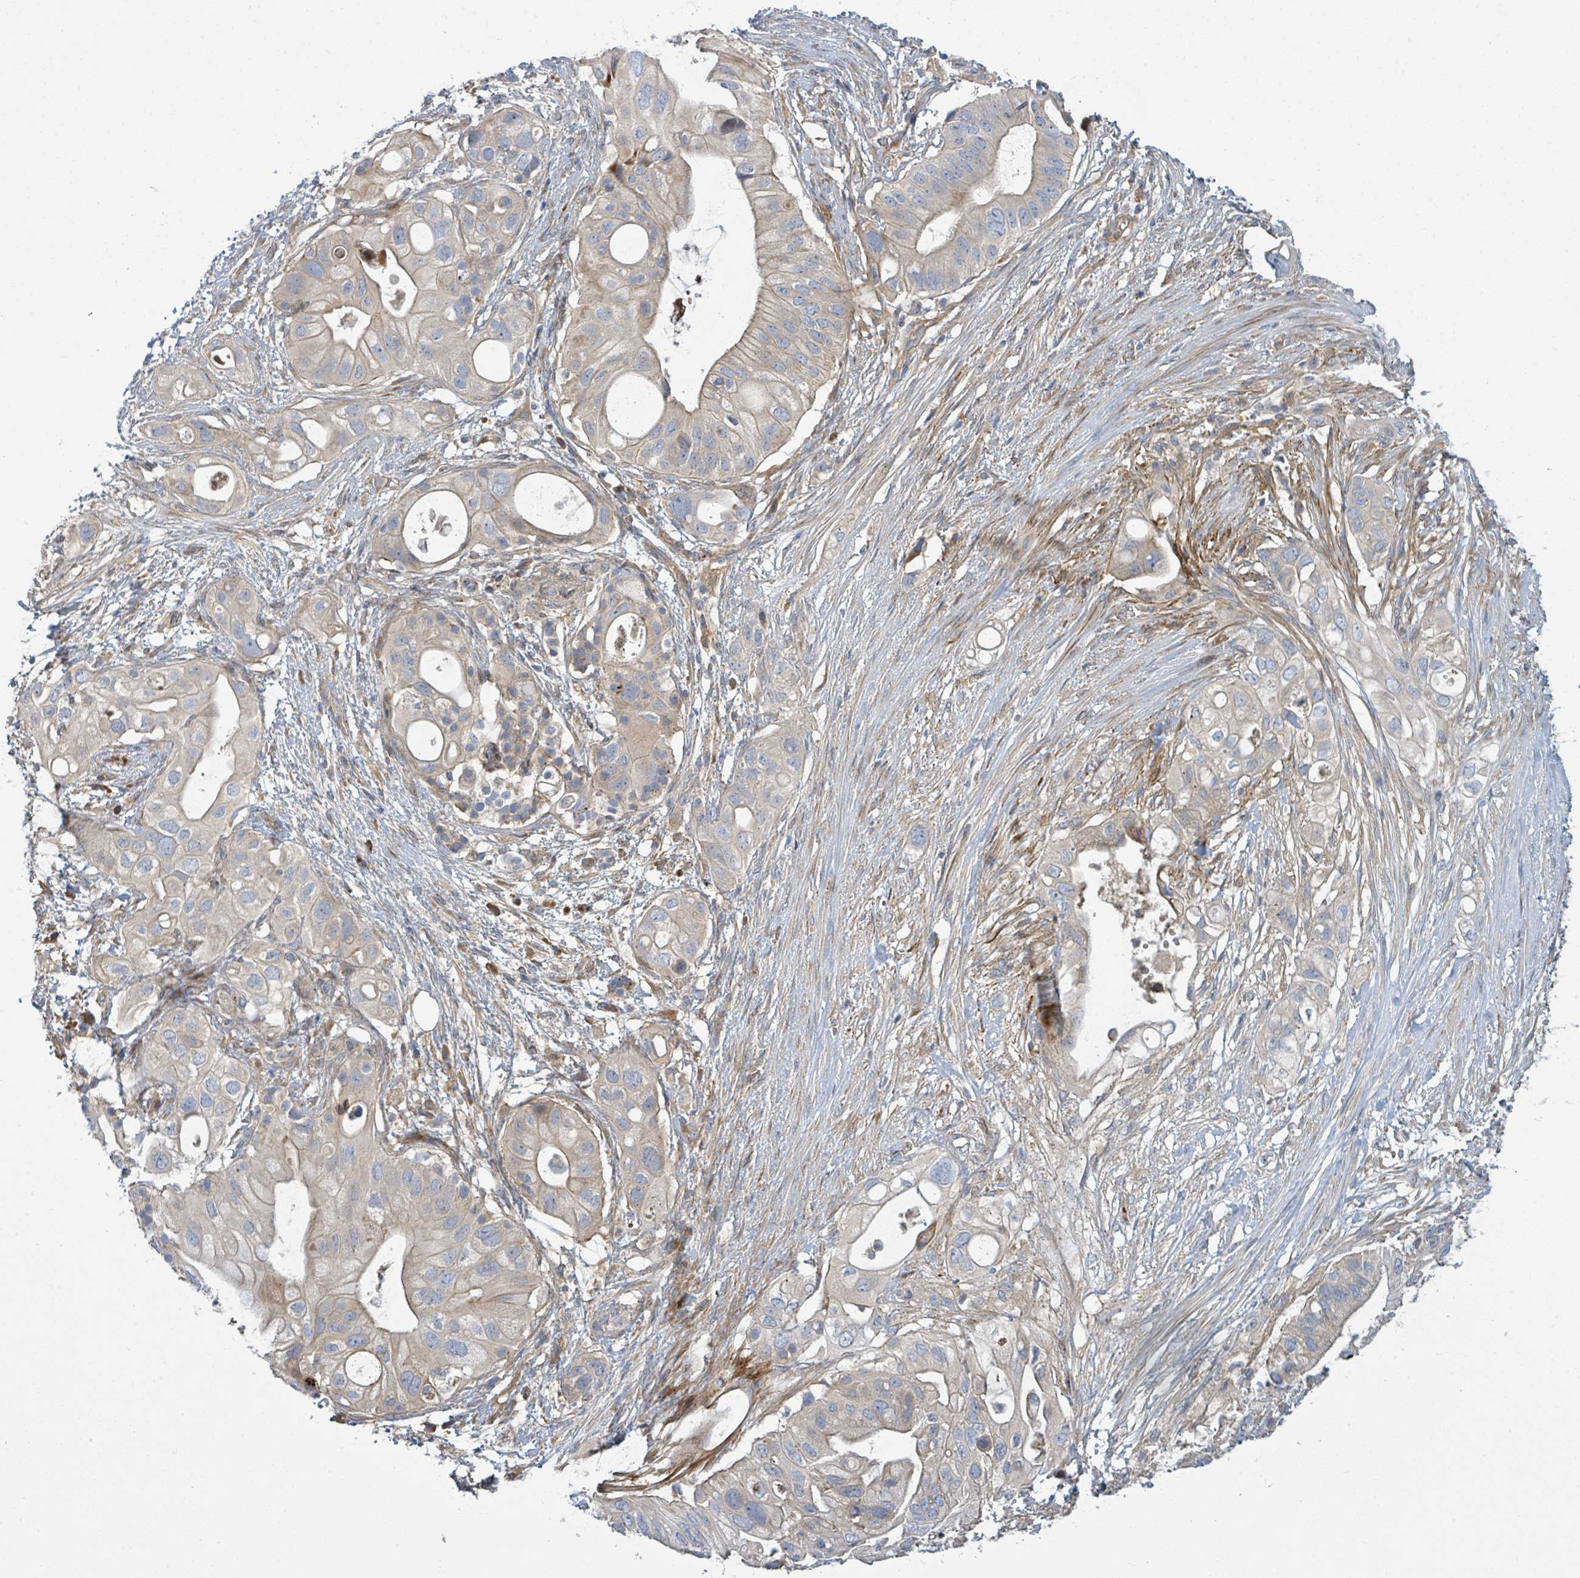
{"staining": {"intensity": "weak", "quantity": "<25%", "location": "cytoplasmic/membranous"}, "tissue": "pancreatic cancer", "cell_type": "Tumor cells", "image_type": "cancer", "snomed": [{"axis": "morphology", "description": "Adenocarcinoma, NOS"}, {"axis": "topography", "description": "Pancreas"}], "caption": "Micrograph shows no protein positivity in tumor cells of pancreatic cancer (adenocarcinoma) tissue.", "gene": "CFAP210", "patient": {"sex": "female", "age": 72}}